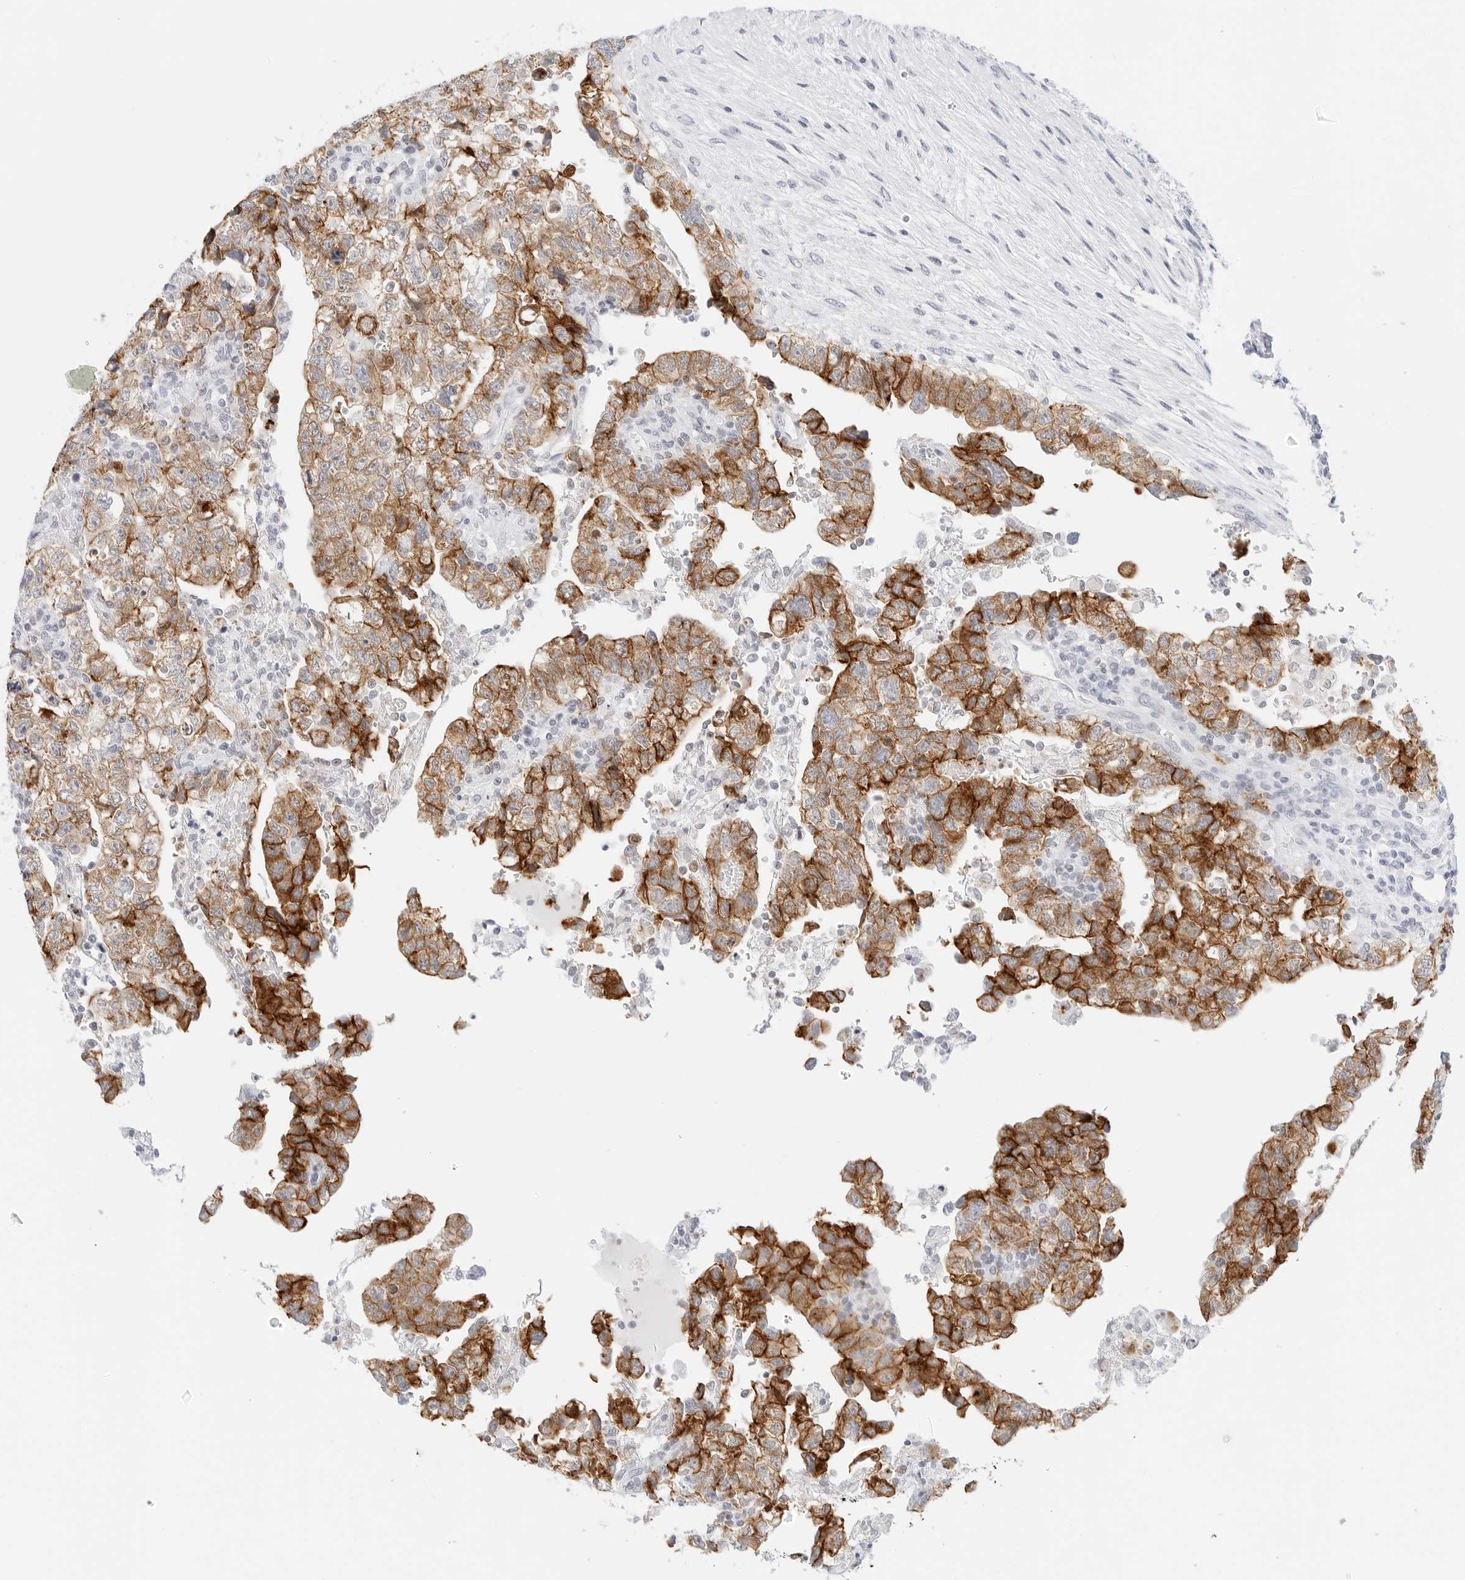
{"staining": {"intensity": "strong", "quantity": "25%-75%", "location": "cytoplasmic/membranous"}, "tissue": "testis cancer", "cell_type": "Tumor cells", "image_type": "cancer", "snomed": [{"axis": "morphology", "description": "Normal tissue, NOS"}, {"axis": "morphology", "description": "Carcinoma, Embryonal, NOS"}, {"axis": "topography", "description": "Testis"}], "caption": "Tumor cells demonstrate high levels of strong cytoplasmic/membranous expression in about 25%-75% of cells in testis cancer (embryonal carcinoma). (IHC, brightfield microscopy, high magnification).", "gene": "CDH1", "patient": {"sex": "male", "age": 36}}